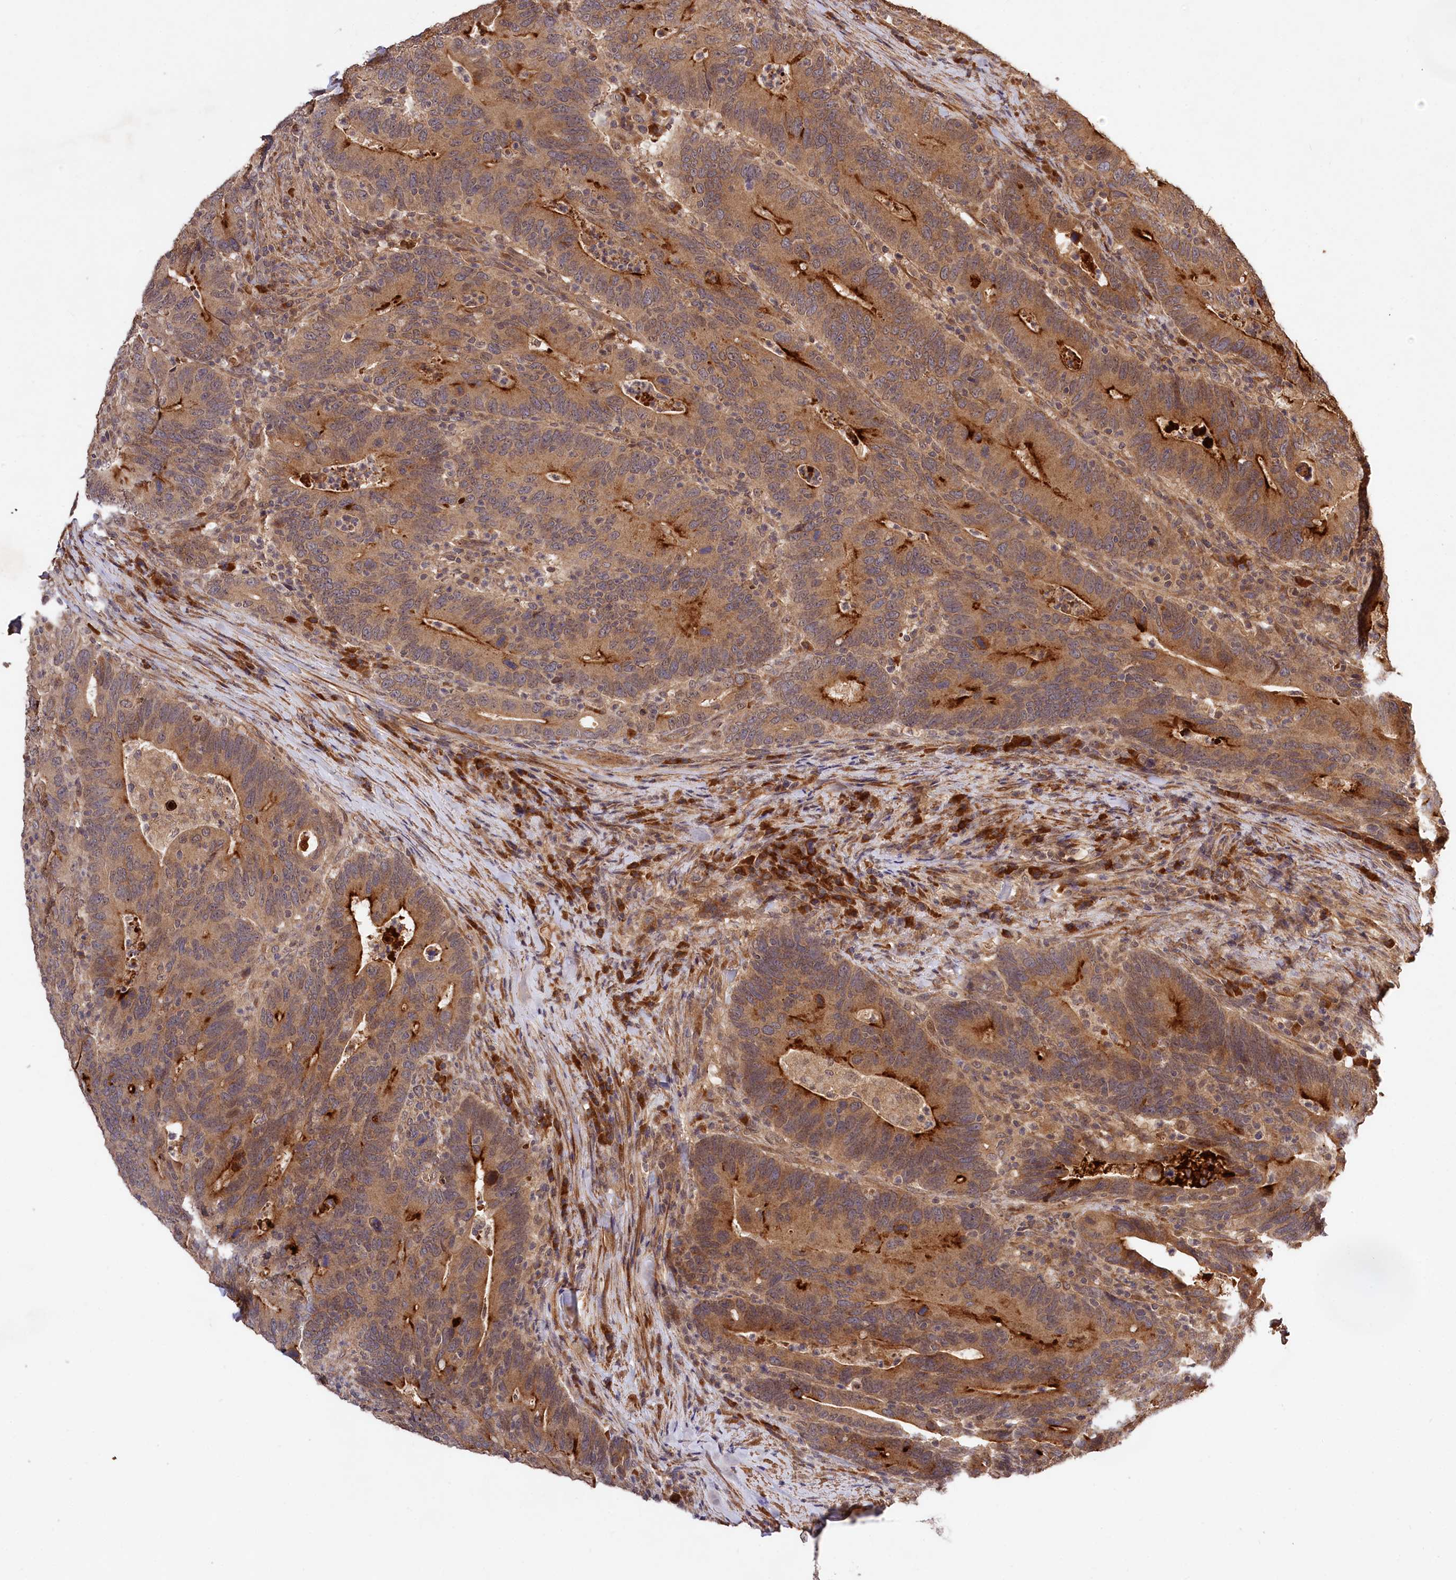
{"staining": {"intensity": "moderate", "quantity": ">75%", "location": "cytoplasmic/membranous"}, "tissue": "colorectal cancer", "cell_type": "Tumor cells", "image_type": "cancer", "snomed": [{"axis": "morphology", "description": "Adenocarcinoma, NOS"}, {"axis": "topography", "description": "Colon"}], "caption": "The photomicrograph shows a brown stain indicating the presence of a protein in the cytoplasmic/membranous of tumor cells in adenocarcinoma (colorectal).", "gene": "MCF2L2", "patient": {"sex": "female", "age": 66}}